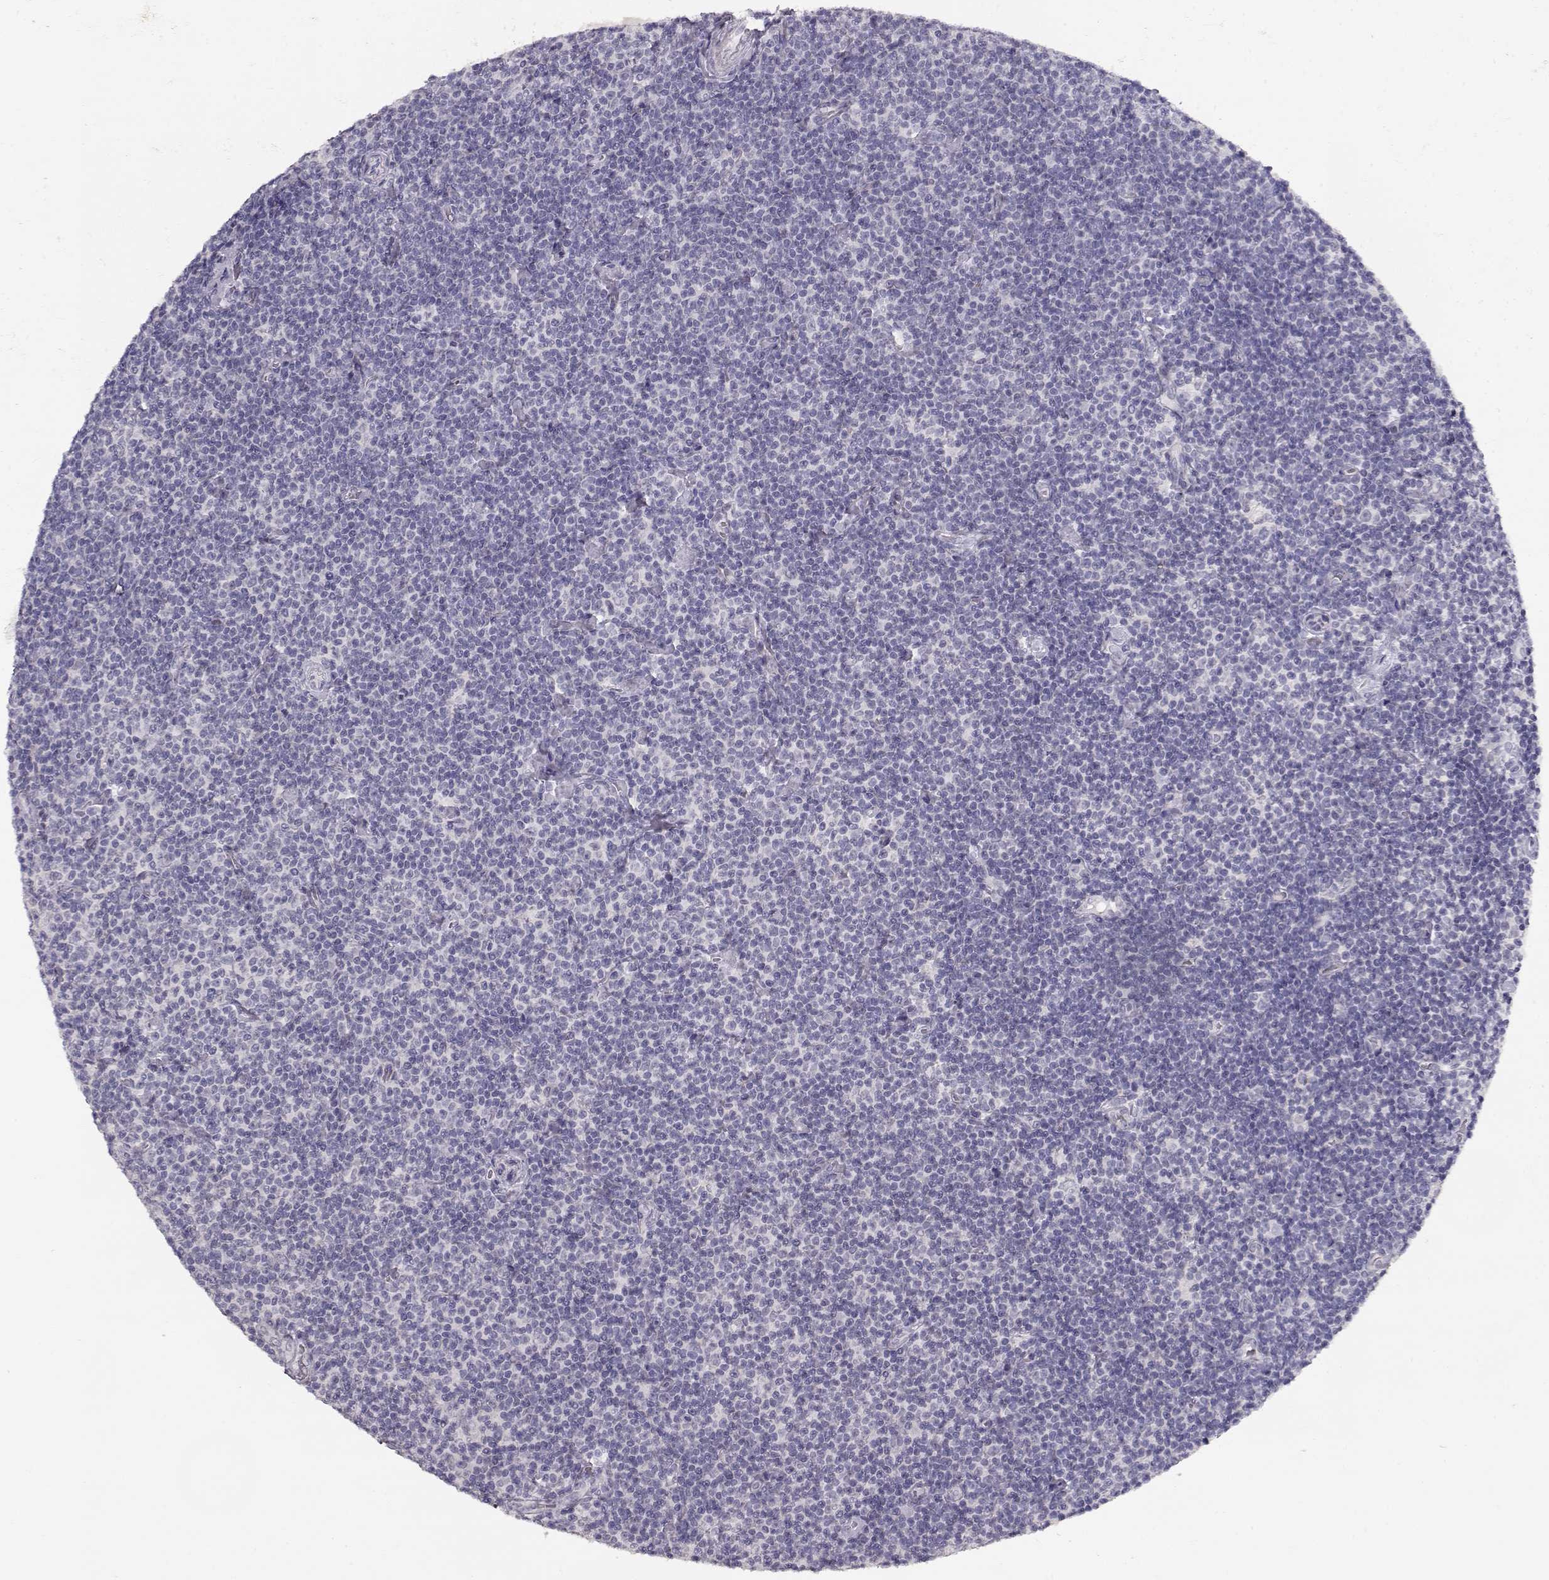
{"staining": {"intensity": "negative", "quantity": "none", "location": "none"}, "tissue": "lymphoma", "cell_type": "Tumor cells", "image_type": "cancer", "snomed": [{"axis": "morphology", "description": "Malignant lymphoma, non-Hodgkin's type, Low grade"}, {"axis": "topography", "description": "Lymph node"}], "caption": "High magnification brightfield microscopy of malignant lymphoma, non-Hodgkin's type (low-grade) stained with DAB (3,3'-diaminobenzidine) (brown) and counterstained with hematoxylin (blue): tumor cells show no significant positivity. (DAB (3,3'-diaminobenzidine) IHC, high magnification).", "gene": "TPH2", "patient": {"sex": "male", "age": 81}}